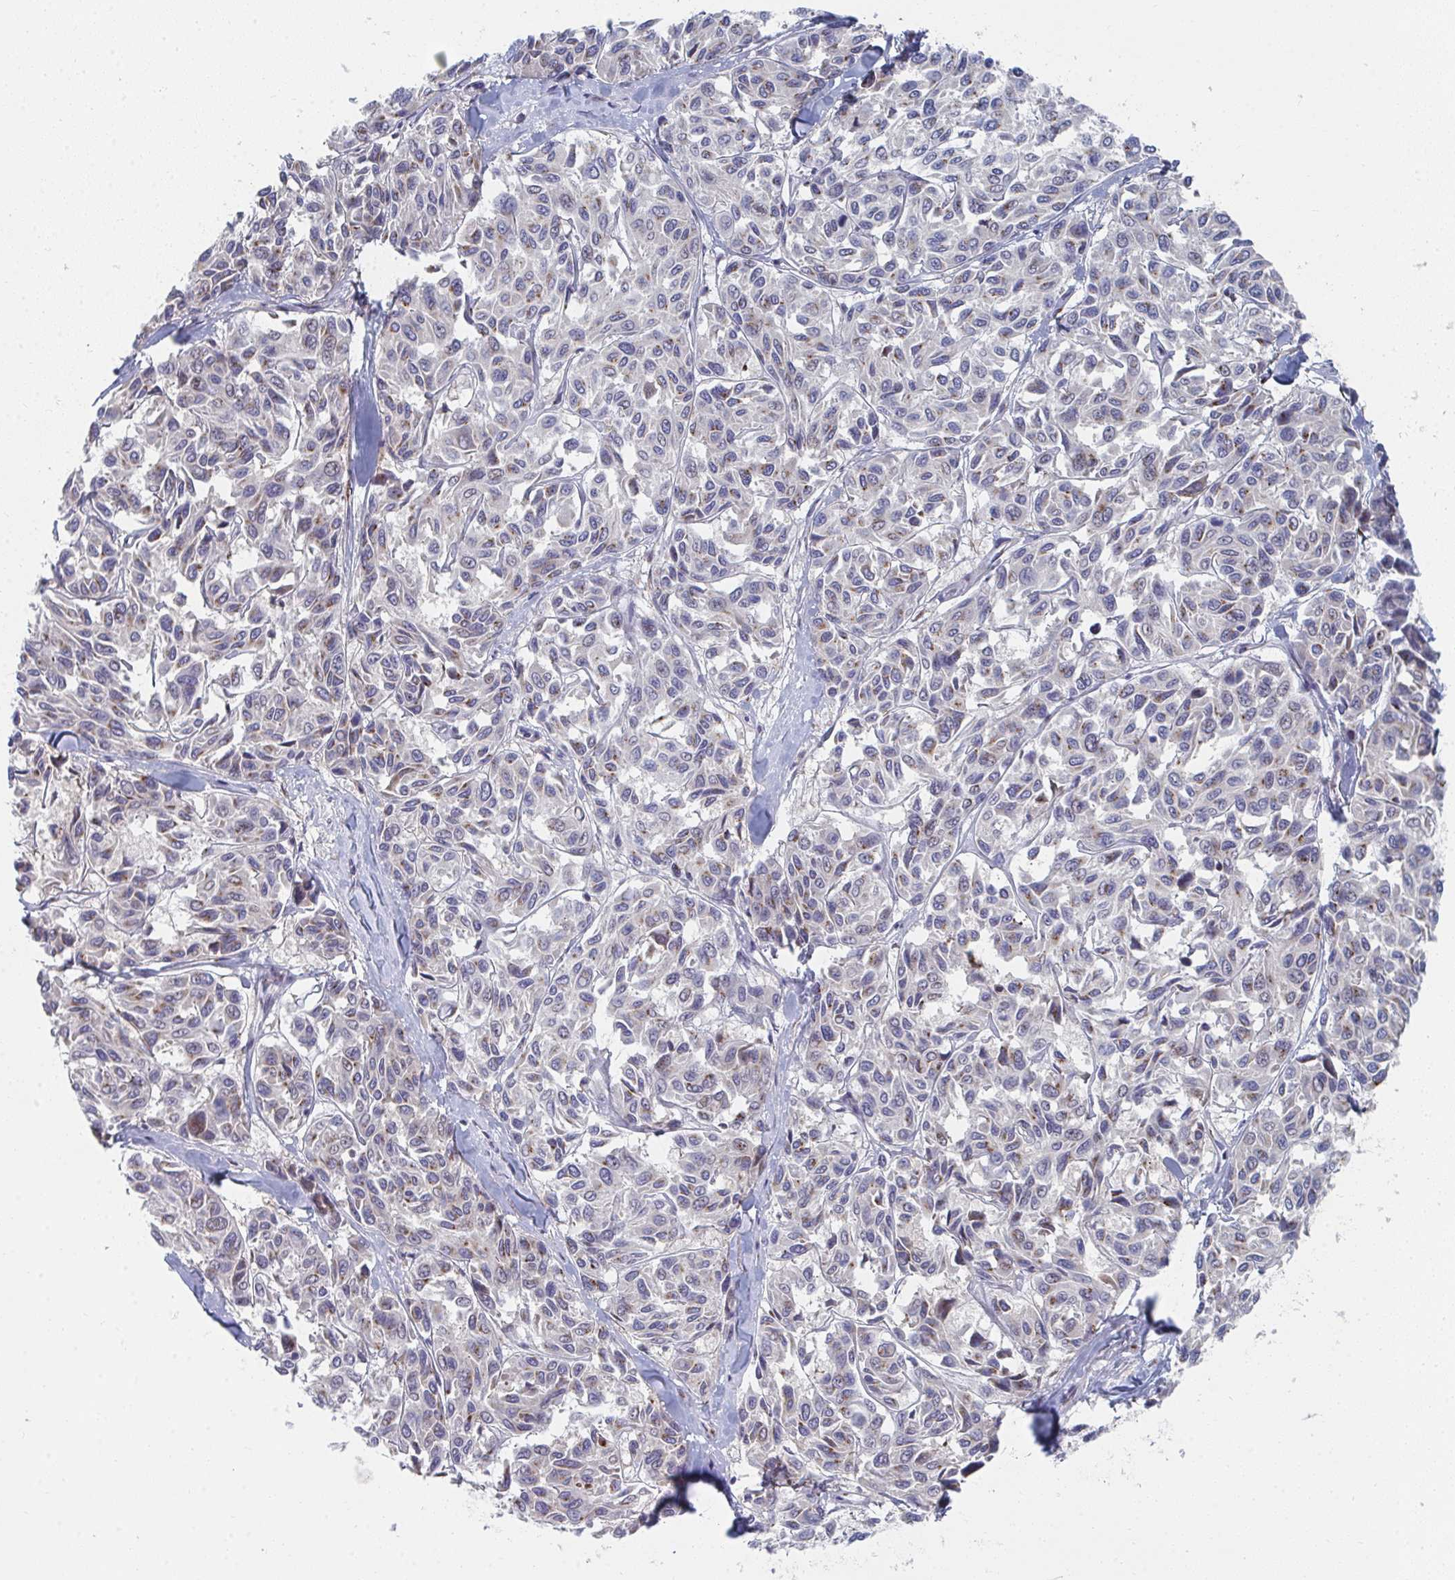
{"staining": {"intensity": "moderate", "quantity": "<25%", "location": "cytoplasmic/membranous"}, "tissue": "melanoma", "cell_type": "Tumor cells", "image_type": "cancer", "snomed": [{"axis": "morphology", "description": "Malignant melanoma, NOS"}, {"axis": "topography", "description": "Skin"}], "caption": "Moderate cytoplasmic/membranous positivity for a protein is identified in about <25% of tumor cells of melanoma using IHC.", "gene": "PSMG1", "patient": {"sex": "female", "age": 66}}